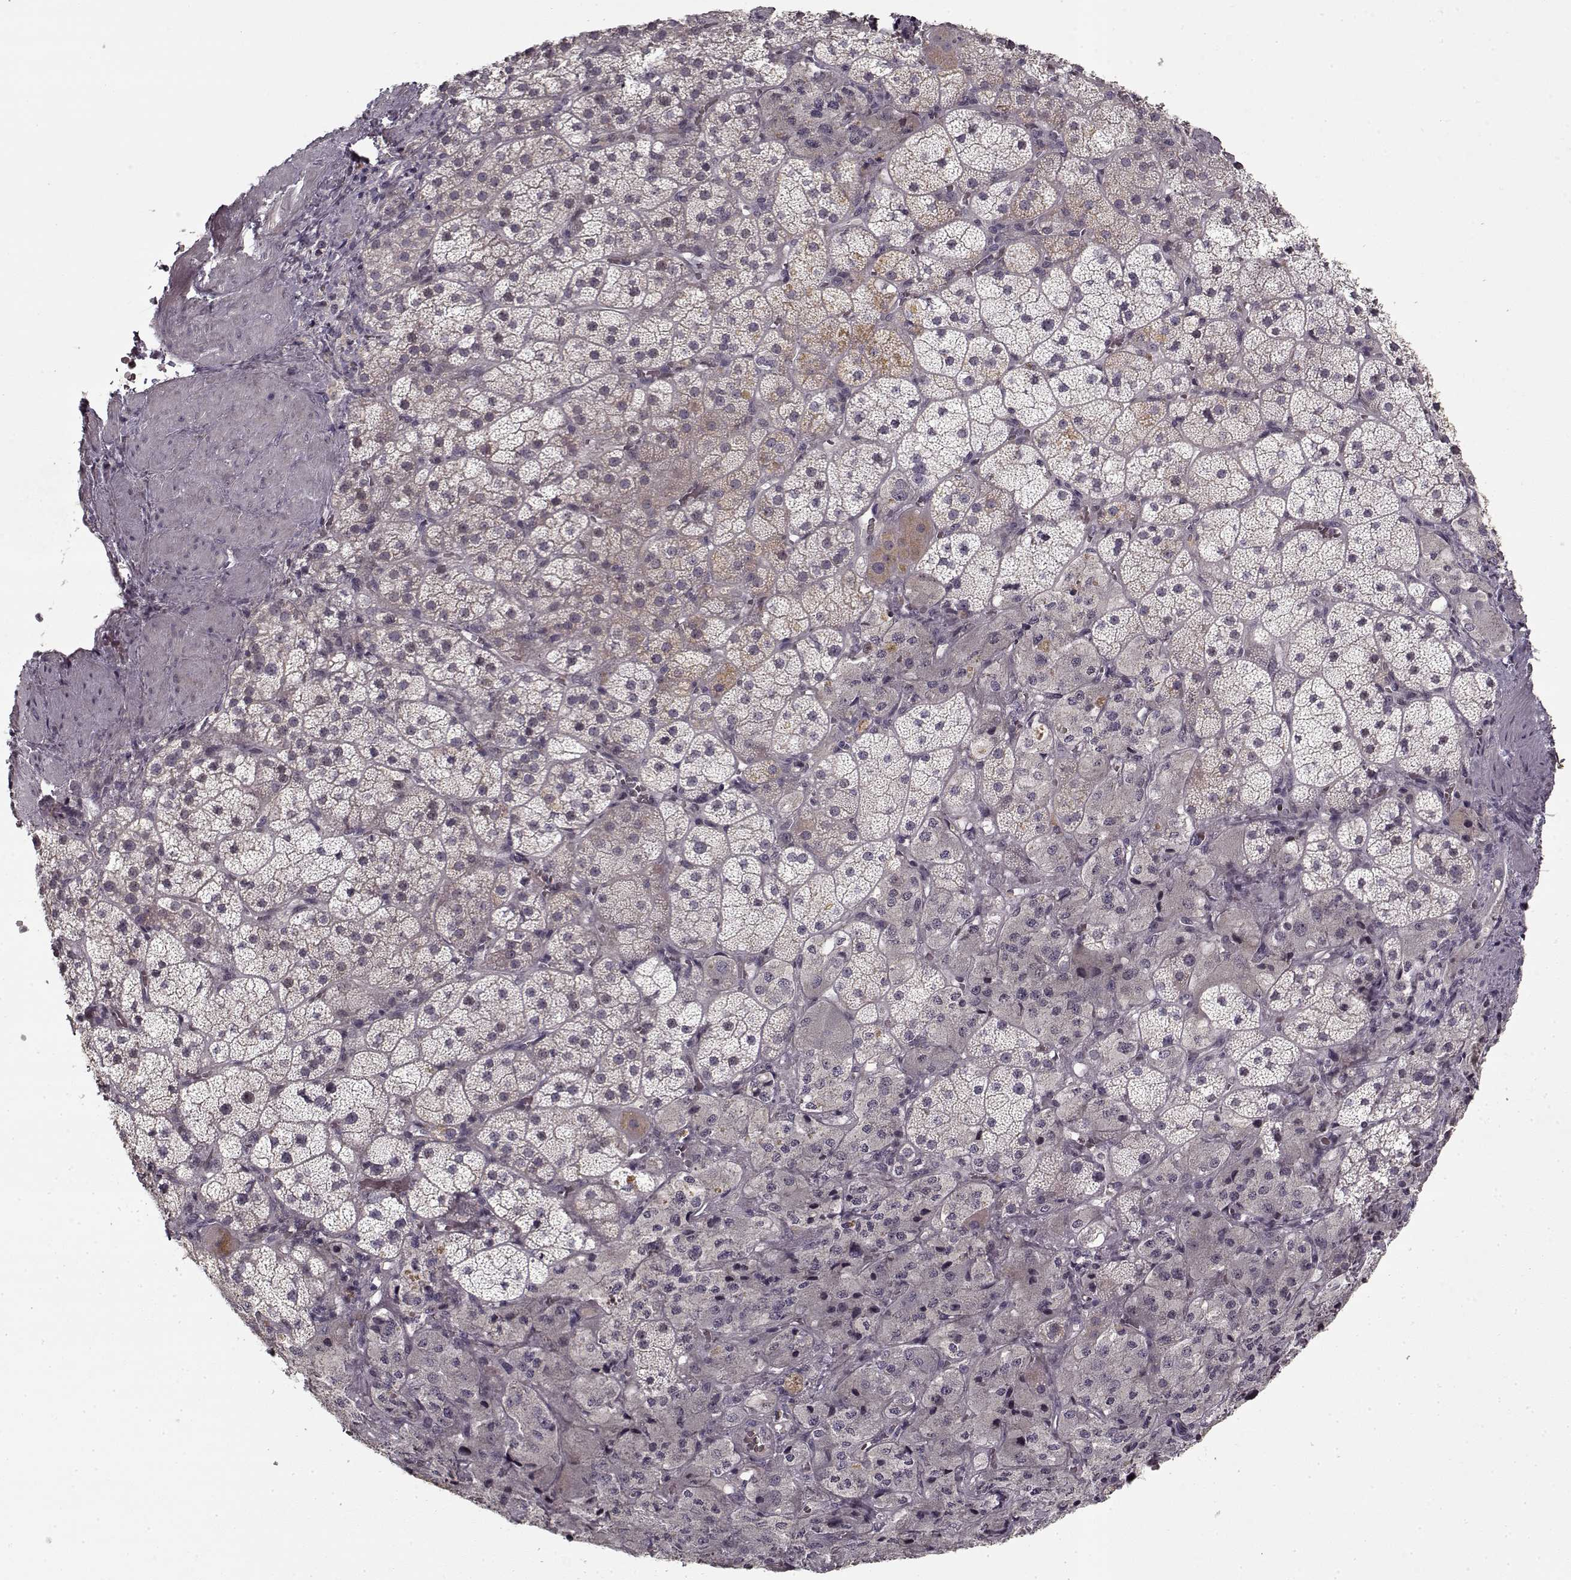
{"staining": {"intensity": "weak", "quantity": "<25%", "location": "cytoplasmic/membranous"}, "tissue": "adrenal gland", "cell_type": "Glandular cells", "image_type": "normal", "snomed": [{"axis": "morphology", "description": "Normal tissue, NOS"}, {"axis": "topography", "description": "Adrenal gland"}], "caption": "Immunohistochemical staining of normal adrenal gland exhibits no significant positivity in glandular cells.", "gene": "LAMA2", "patient": {"sex": "male", "age": 57}}